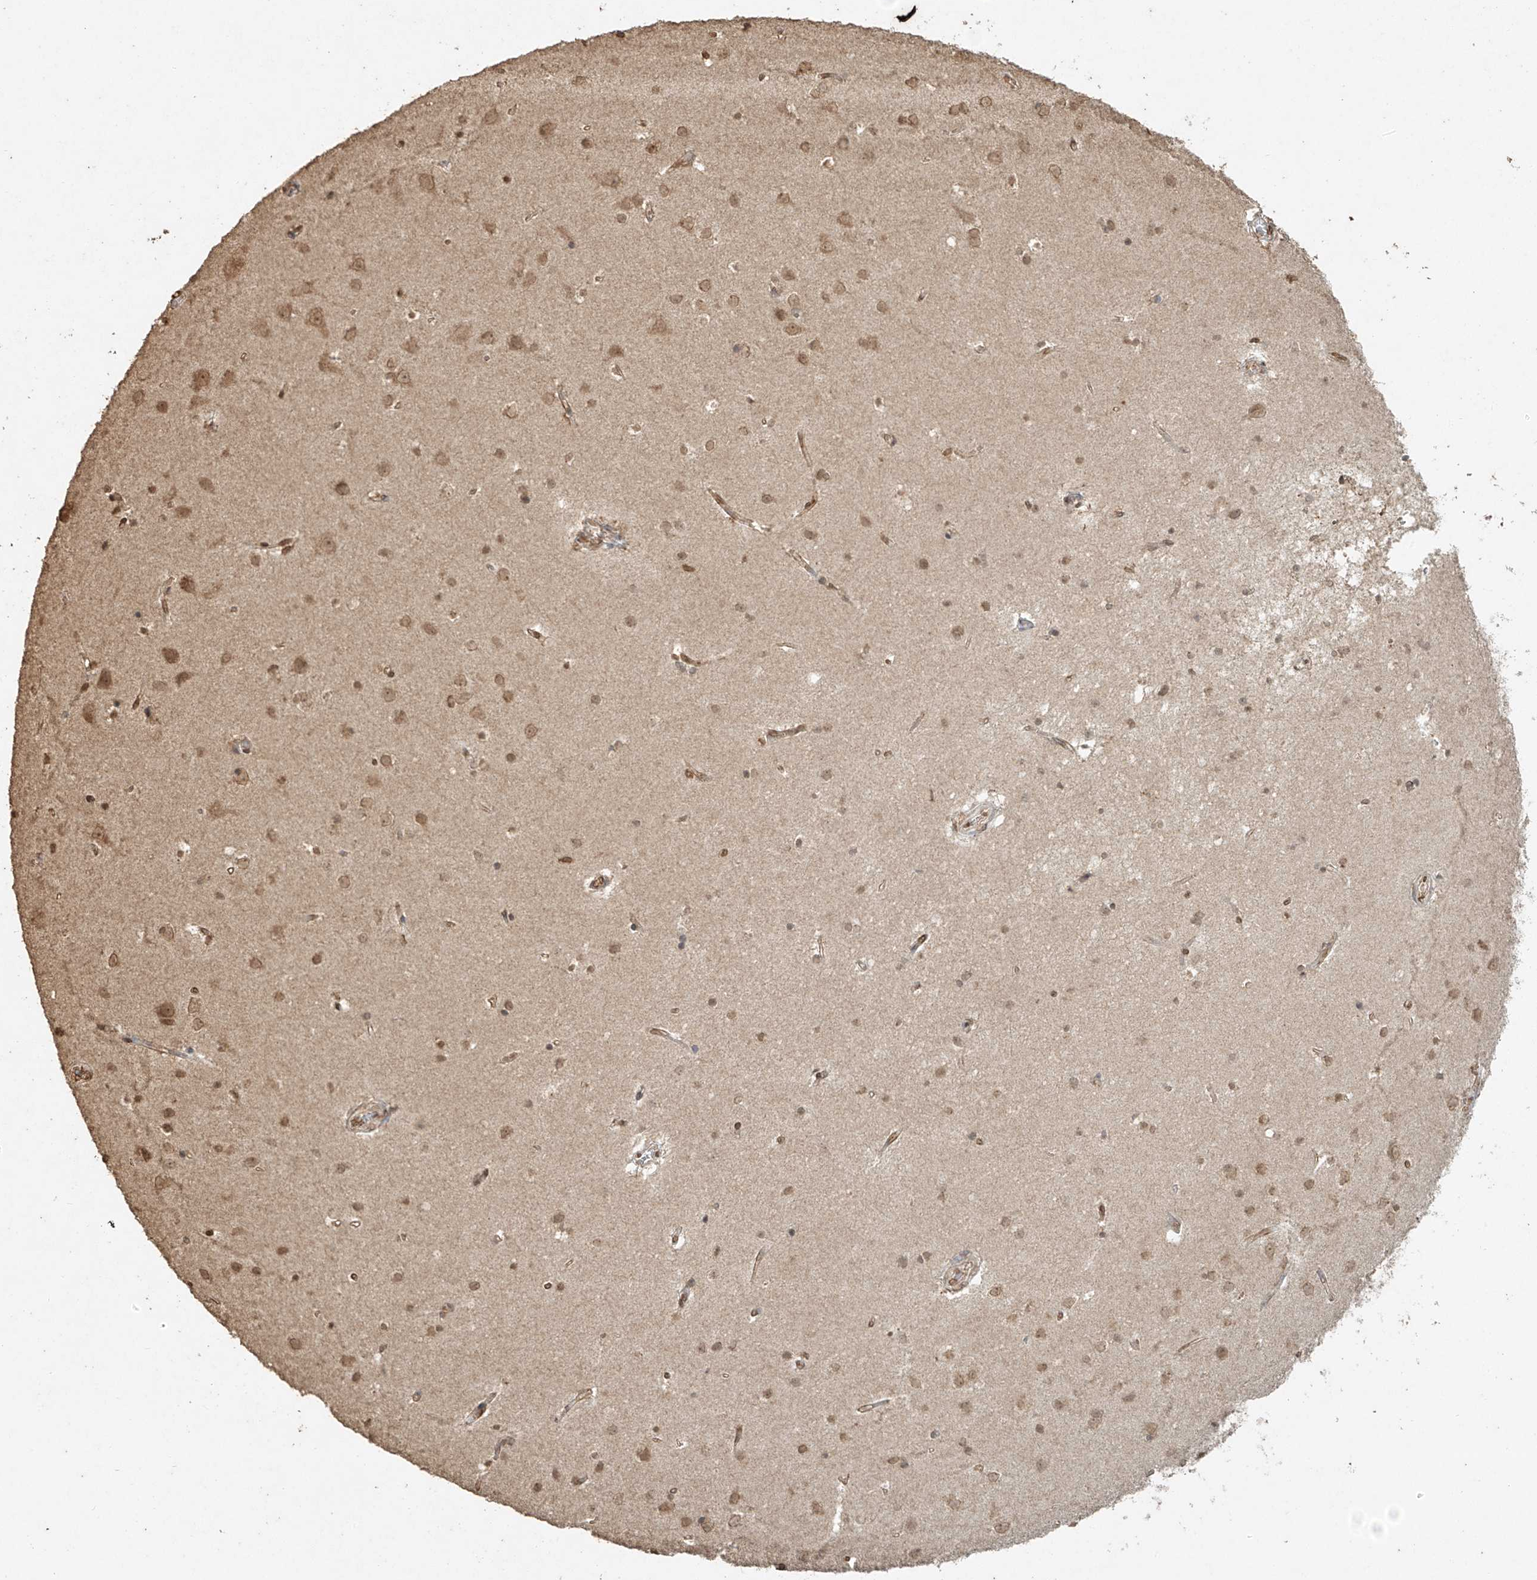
{"staining": {"intensity": "moderate", "quantity": ">75%", "location": "cytoplasmic/membranous,nuclear"}, "tissue": "cerebral cortex", "cell_type": "Endothelial cells", "image_type": "normal", "snomed": [{"axis": "morphology", "description": "Normal tissue, NOS"}, {"axis": "topography", "description": "Cerebral cortex"}], "caption": "Immunohistochemical staining of unremarkable cerebral cortex displays >75% levels of moderate cytoplasmic/membranous,nuclear protein positivity in approximately >75% of endothelial cells.", "gene": "TIGAR", "patient": {"sex": "male", "age": 54}}